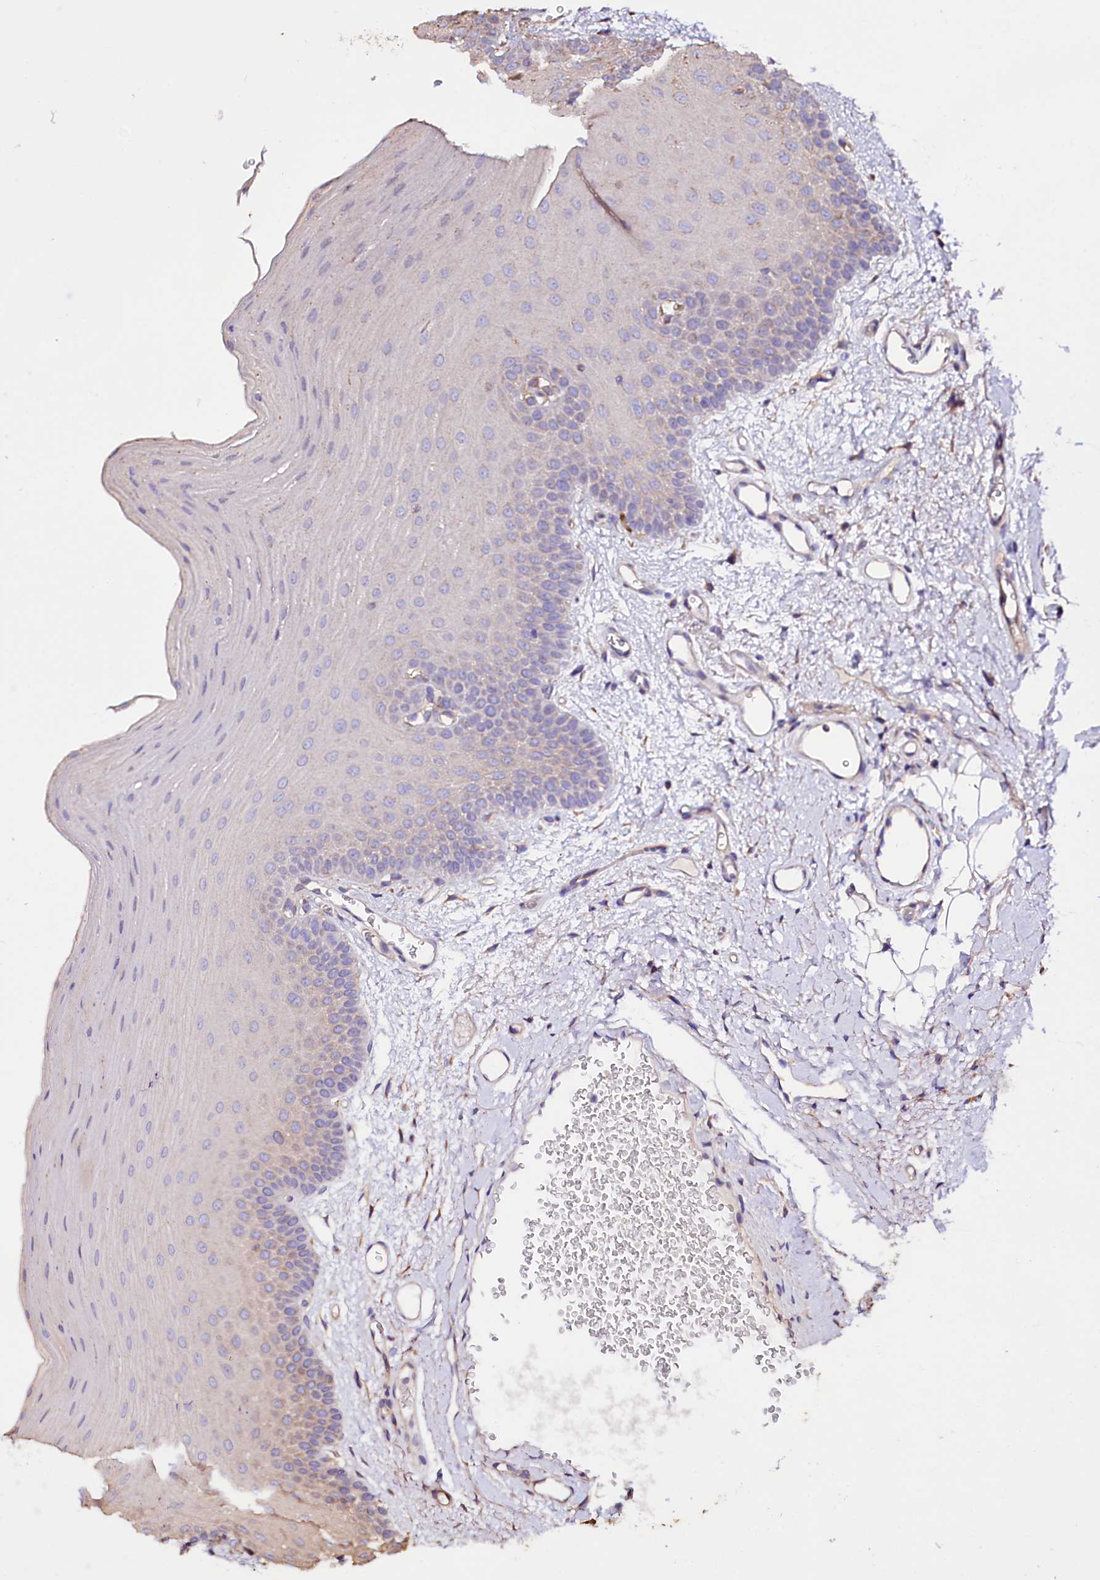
{"staining": {"intensity": "moderate", "quantity": "25%-75%", "location": "cytoplasmic/membranous"}, "tissue": "oral mucosa", "cell_type": "Squamous epithelial cells", "image_type": "normal", "snomed": [{"axis": "morphology", "description": "Normal tissue, NOS"}, {"axis": "topography", "description": "Oral tissue"}], "caption": "Immunohistochemical staining of unremarkable human oral mucosa displays moderate cytoplasmic/membranous protein positivity in about 25%-75% of squamous epithelial cells.", "gene": "CEP295", "patient": {"sex": "male", "age": 68}}